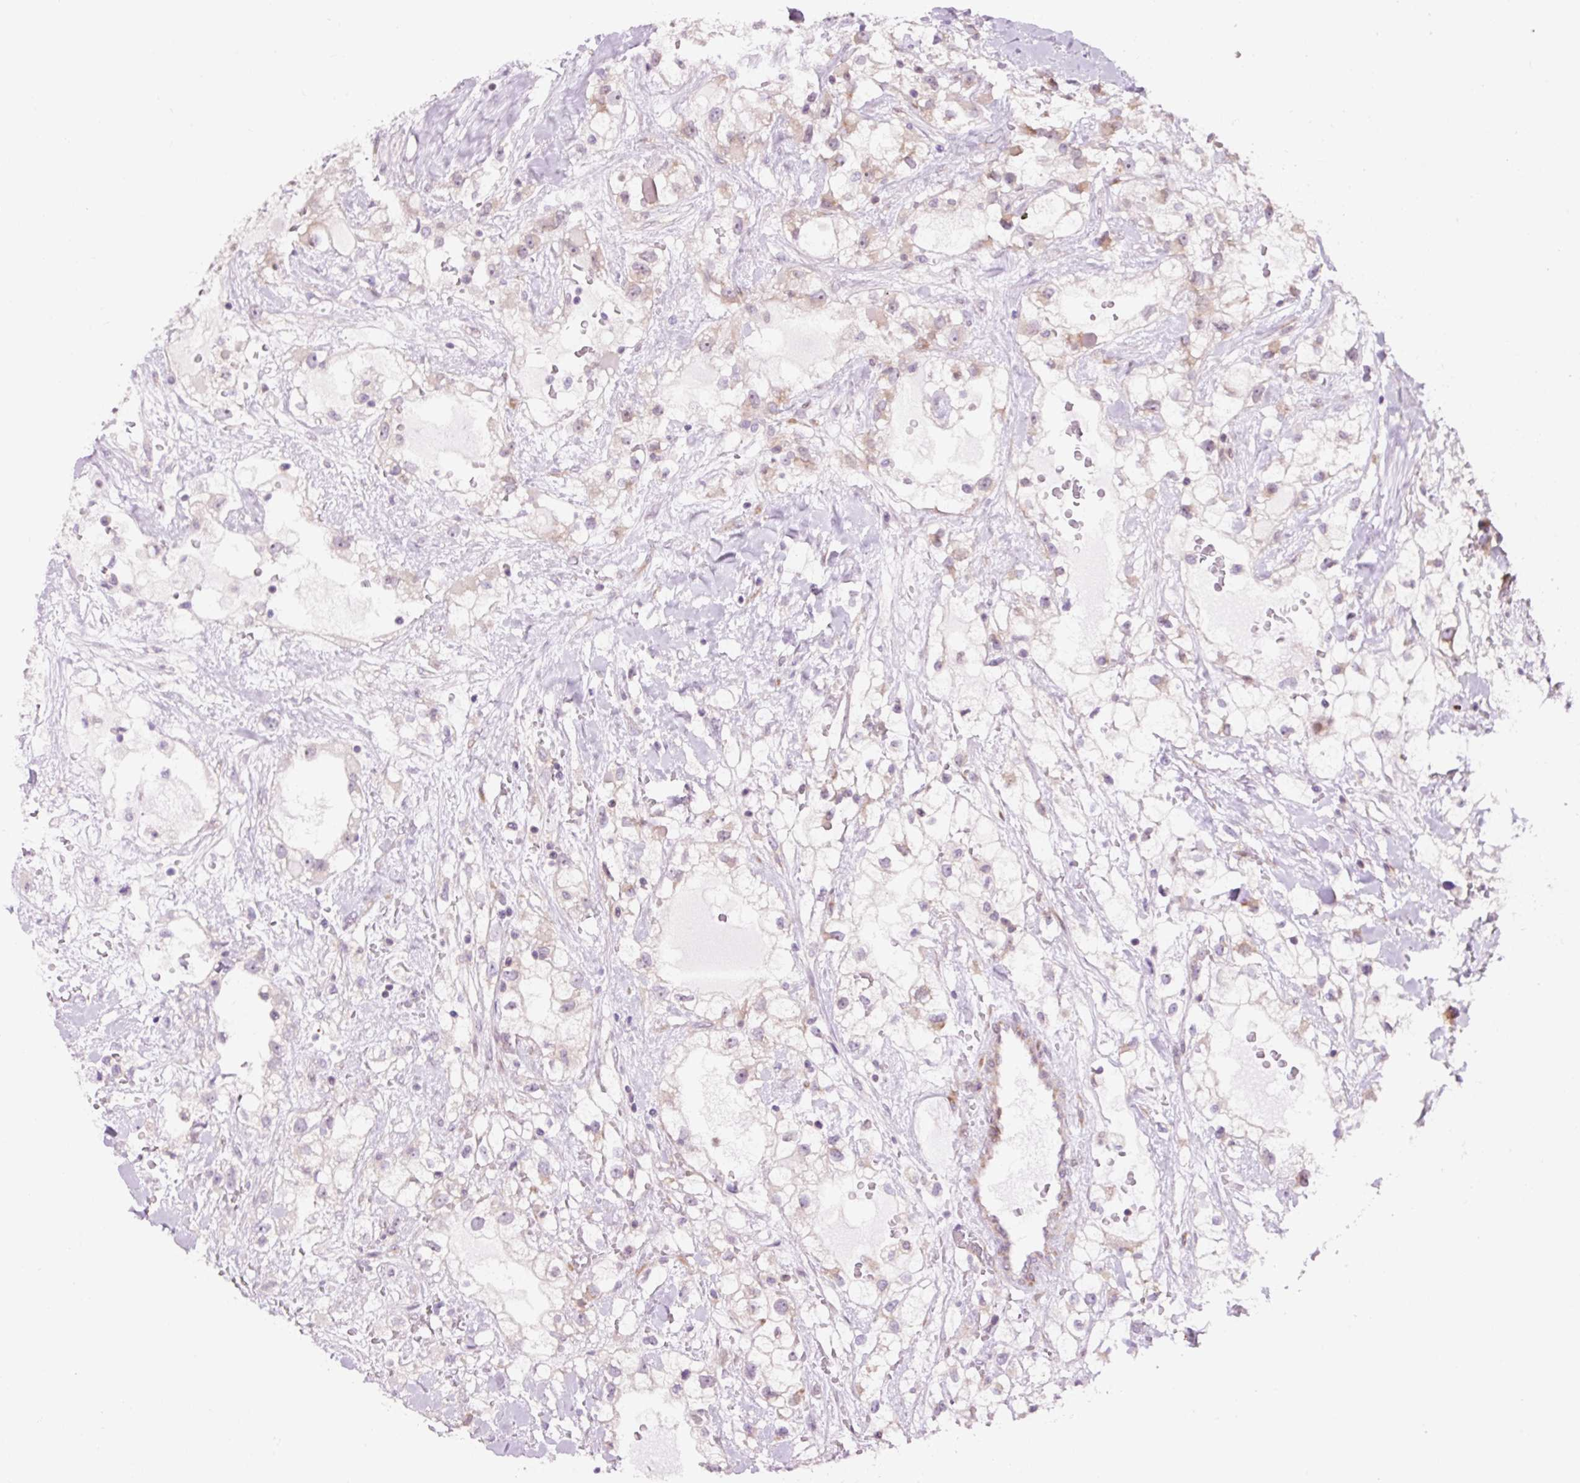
{"staining": {"intensity": "weak", "quantity": "<25%", "location": "cytoplasmic/membranous"}, "tissue": "renal cancer", "cell_type": "Tumor cells", "image_type": "cancer", "snomed": [{"axis": "morphology", "description": "Adenocarcinoma, NOS"}, {"axis": "topography", "description": "Kidney"}], "caption": "High magnification brightfield microscopy of renal cancer stained with DAB (brown) and counterstained with hematoxylin (blue): tumor cells show no significant expression.", "gene": "RPL41", "patient": {"sex": "male", "age": 59}}